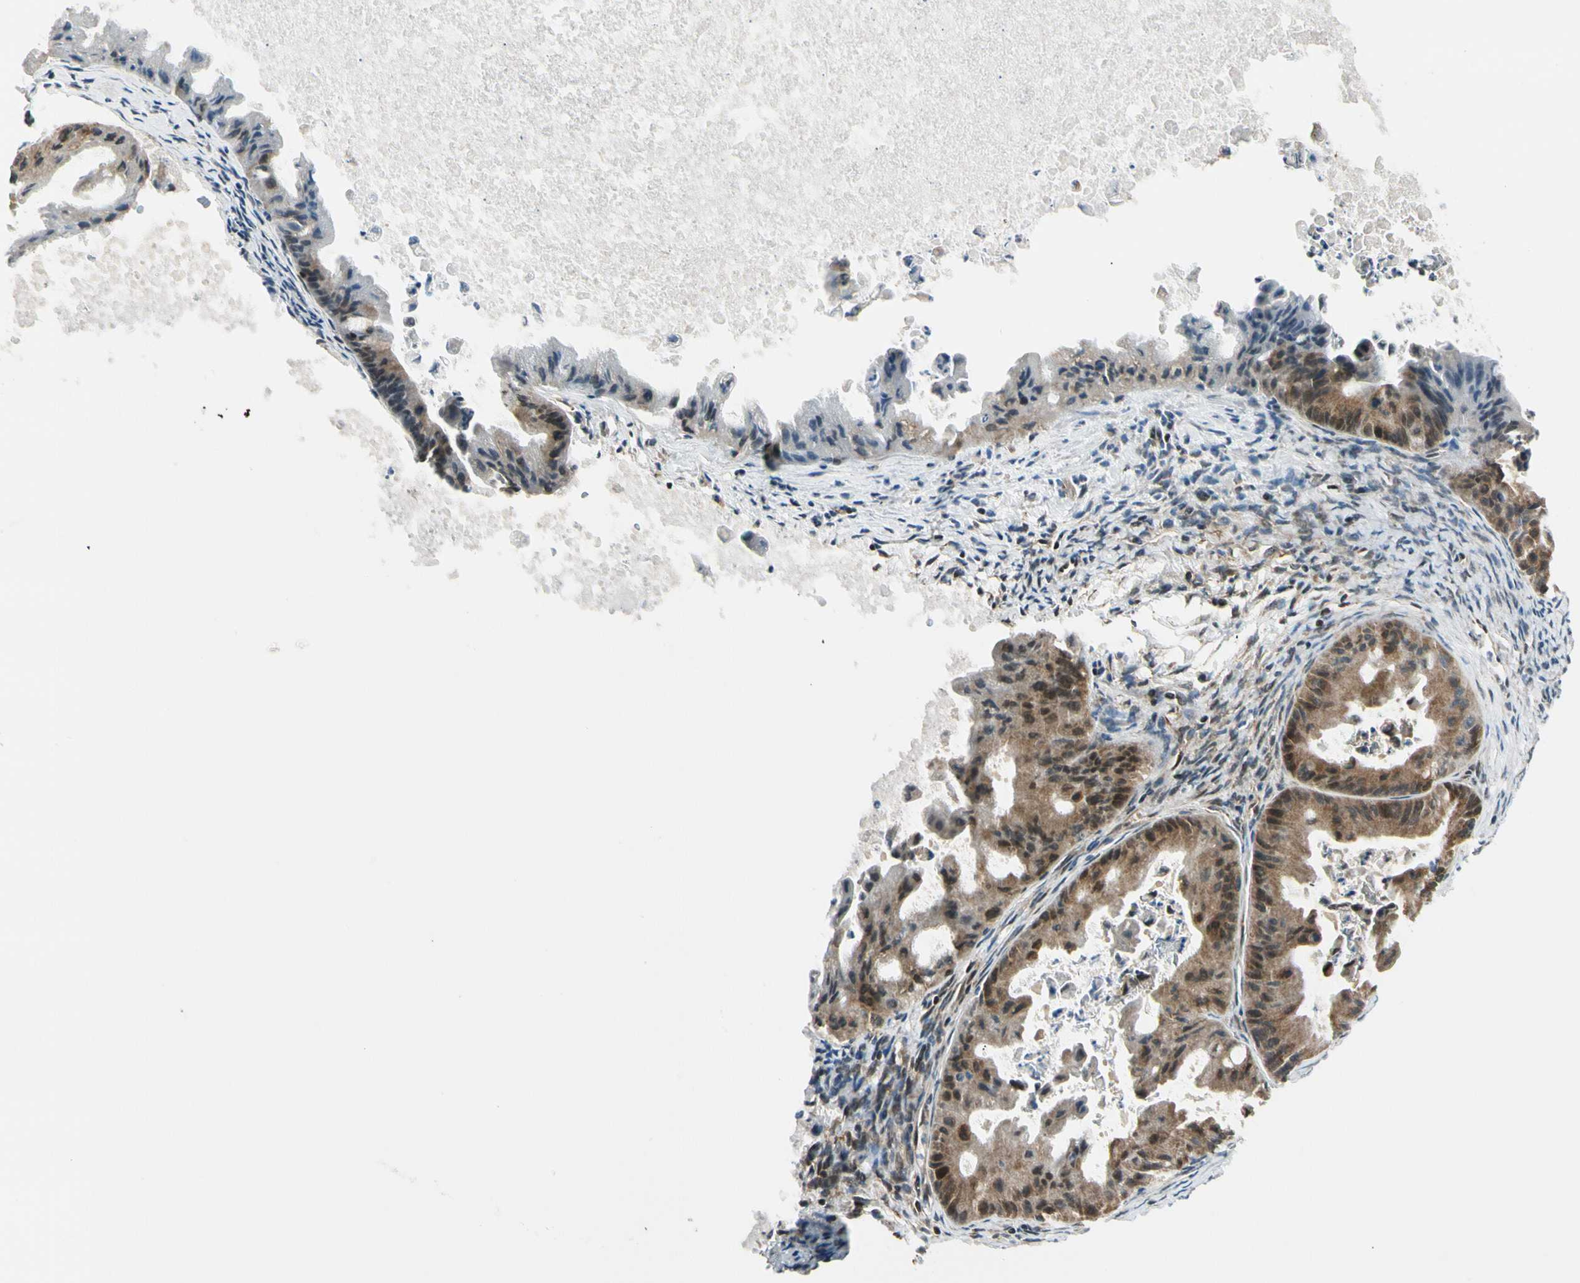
{"staining": {"intensity": "strong", "quantity": "25%-75%", "location": "cytoplasmic/membranous,nuclear"}, "tissue": "ovarian cancer", "cell_type": "Tumor cells", "image_type": "cancer", "snomed": [{"axis": "morphology", "description": "Cystadenocarcinoma, mucinous, NOS"}, {"axis": "topography", "description": "Ovary"}], "caption": "Immunohistochemical staining of ovarian mucinous cystadenocarcinoma demonstrates high levels of strong cytoplasmic/membranous and nuclear protein positivity in approximately 25%-75% of tumor cells. The protein of interest is shown in brown color, while the nuclei are stained blue.", "gene": "DAXX", "patient": {"sex": "female", "age": 37}}